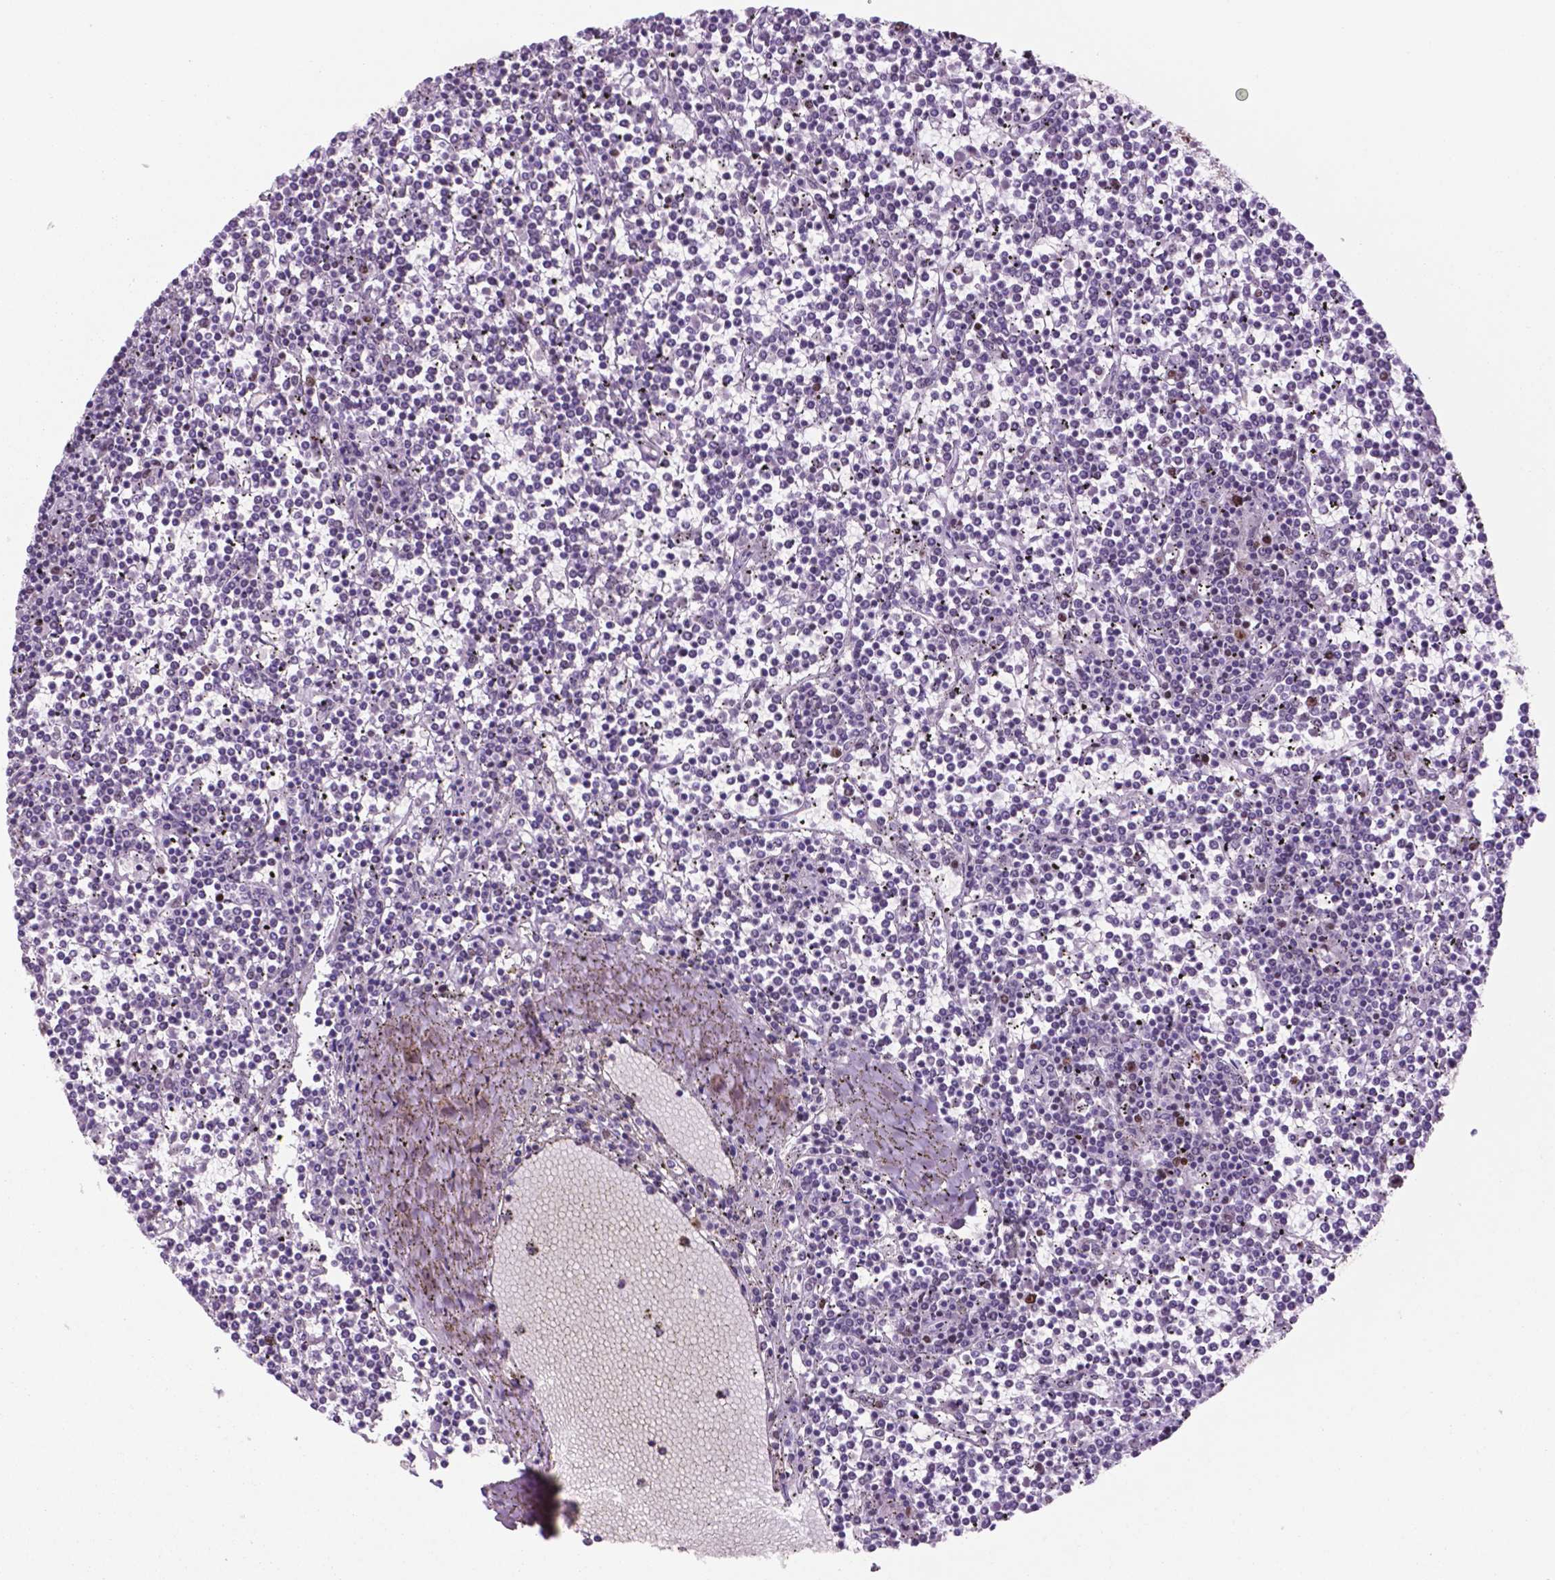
{"staining": {"intensity": "negative", "quantity": "none", "location": "none"}, "tissue": "lymphoma", "cell_type": "Tumor cells", "image_type": "cancer", "snomed": [{"axis": "morphology", "description": "Malignant lymphoma, non-Hodgkin's type, Low grade"}, {"axis": "topography", "description": "Spleen"}], "caption": "Low-grade malignant lymphoma, non-Hodgkin's type was stained to show a protein in brown. There is no significant positivity in tumor cells.", "gene": "MSH6", "patient": {"sex": "female", "age": 19}}